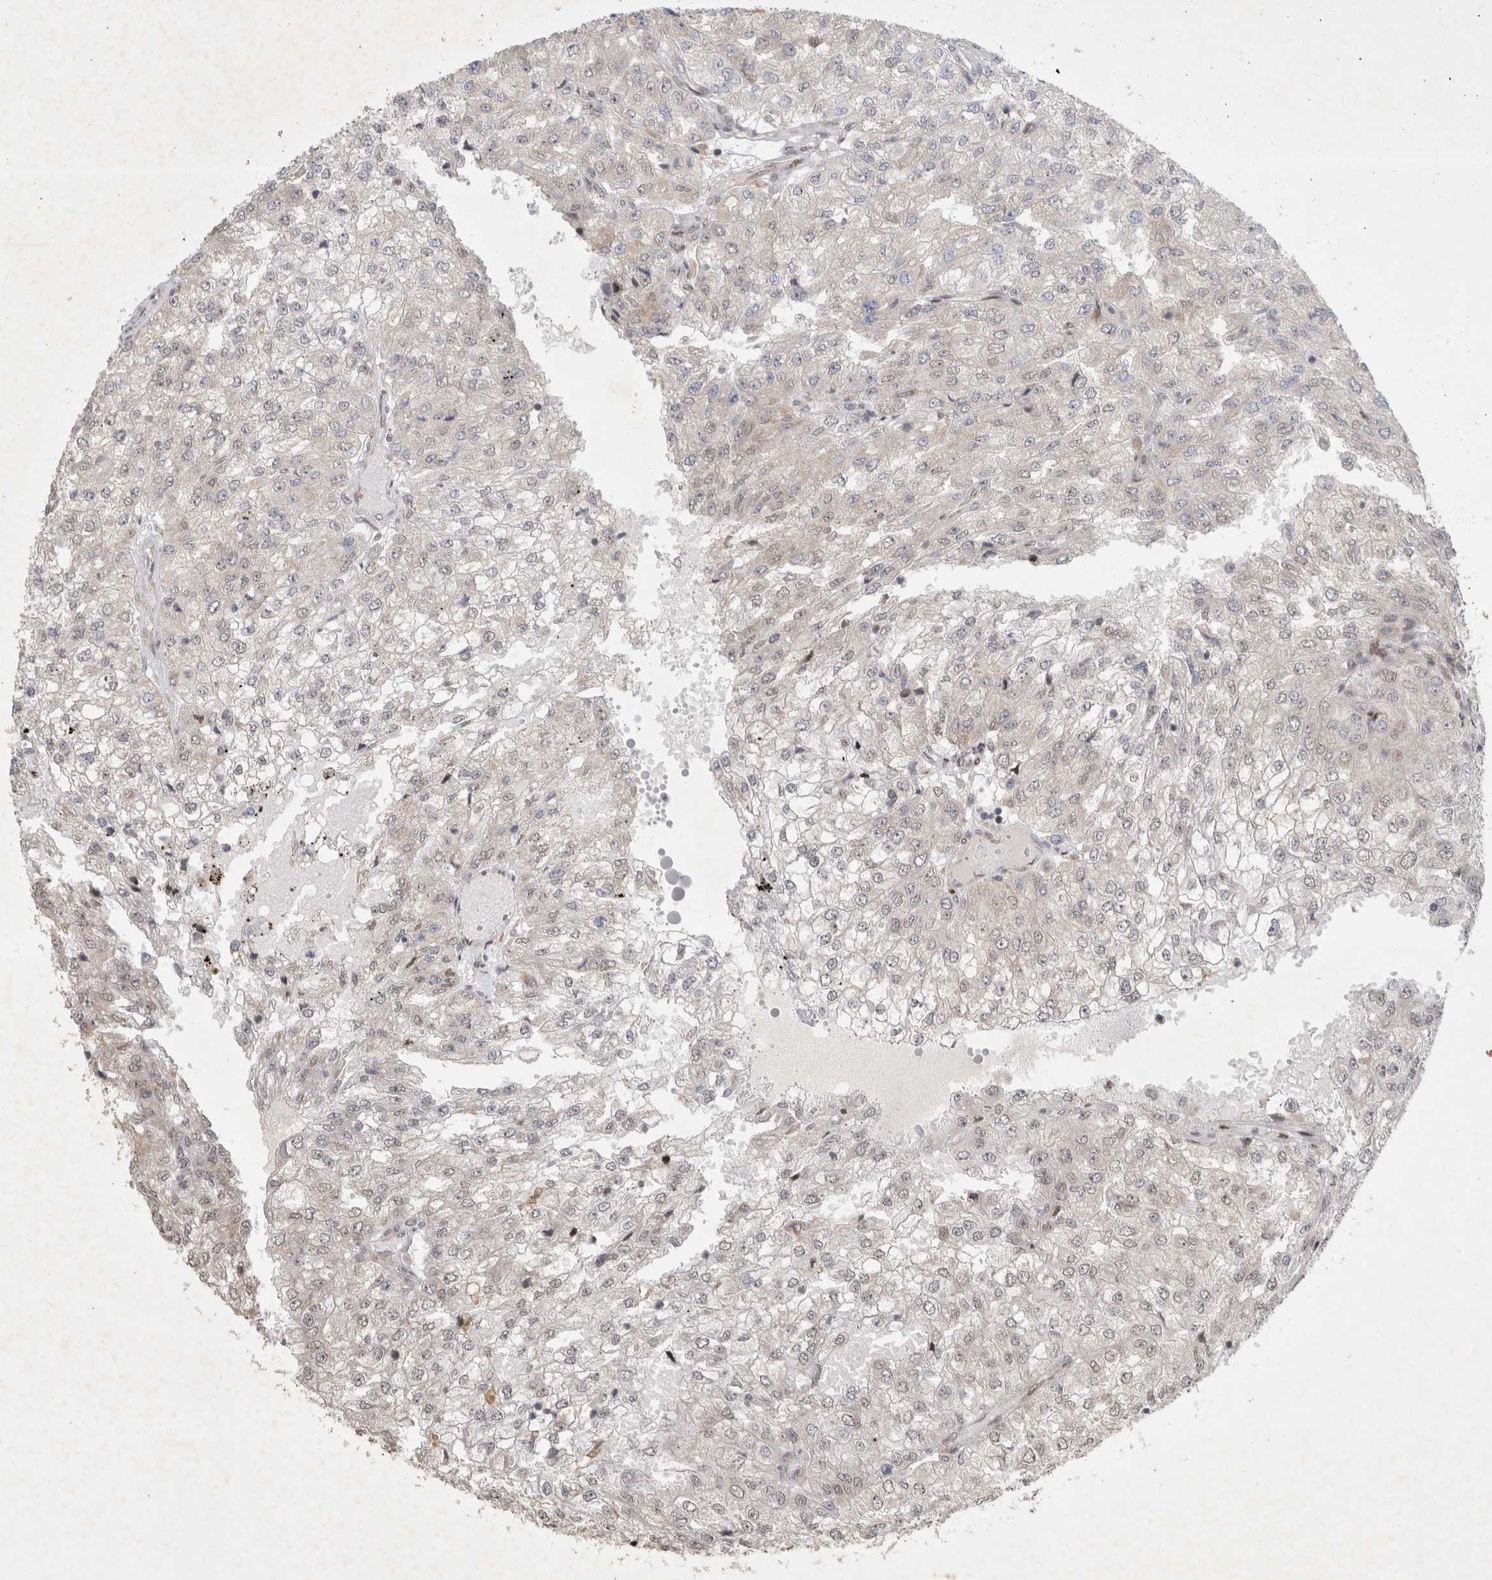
{"staining": {"intensity": "negative", "quantity": "none", "location": "none"}, "tissue": "renal cancer", "cell_type": "Tumor cells", "image_type": "cancer", "snomed": [{"axis": "morphology", "description": "Adenocarcinoma, NOS"}, {"axis": "topography", "description": "Kidney"}], "caption": "IHC histopathology image of human adenocarcinoma (renal) stained for a protein (brown), which exhibits no positivity in tumor cells. (Stains: DAB IHC with hematoxylin counter stain, Microscopy: brightfield microscopy at high magnification).", "gene": "C8orf58", "patient": {"sex": "female", "age": 54}}